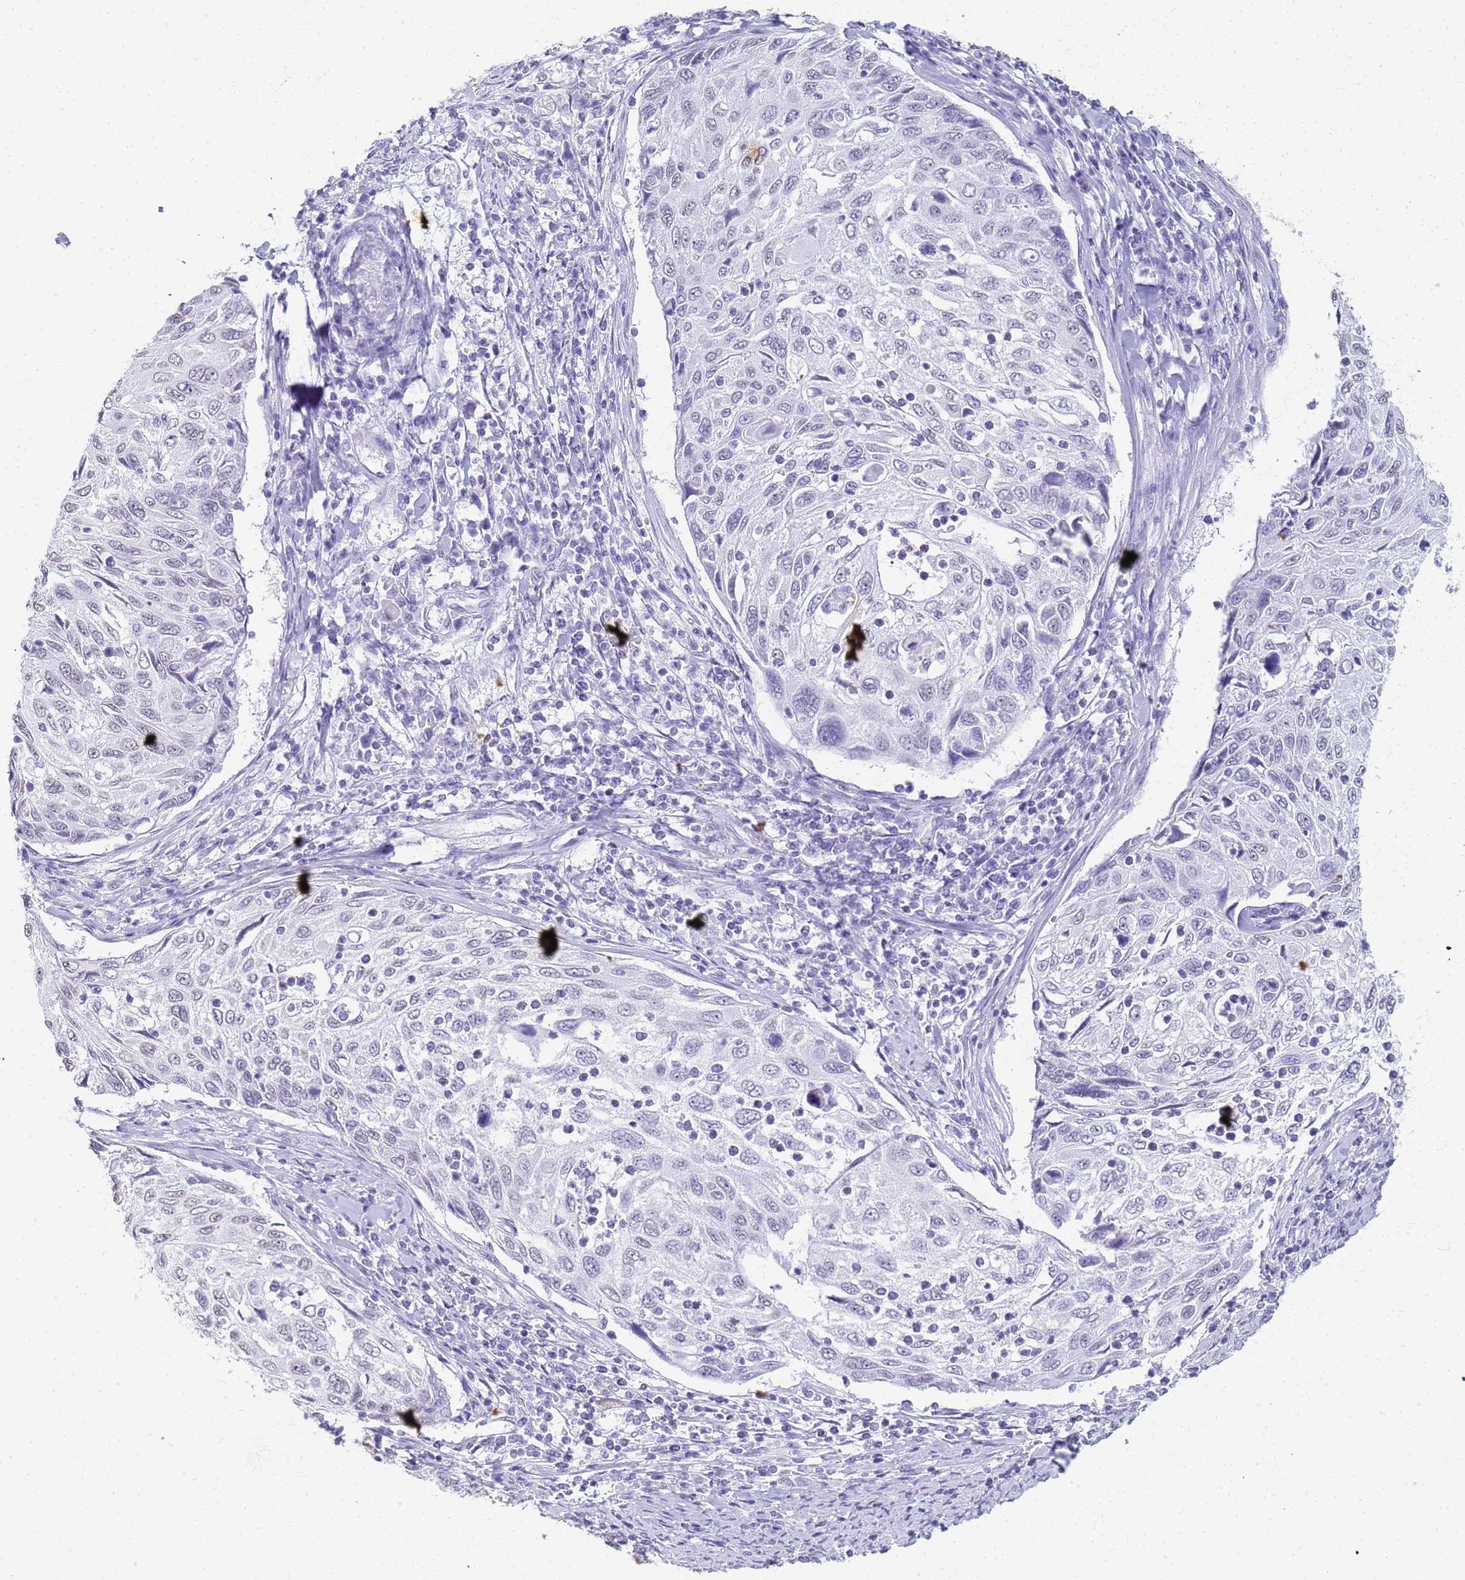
{"staining": {"intensity": "negative", "quantity": "none", "location": "none"}, "tissue": "cervical cancer", "cell_type": "Tumor cells", "image_type": "cancer", "snomed": [{"axis": "morphology", "description": "Squamous cell carcinoma, NOS"}, {"axis": "topography", "description": "Cervix"}], "caption": "Immunohistochemical staining of human cervical cancer demonstrates no significant positivity in tumor cells.", "gene": "SLC7A9", "patient": {"sex": "female", "age": 70}}